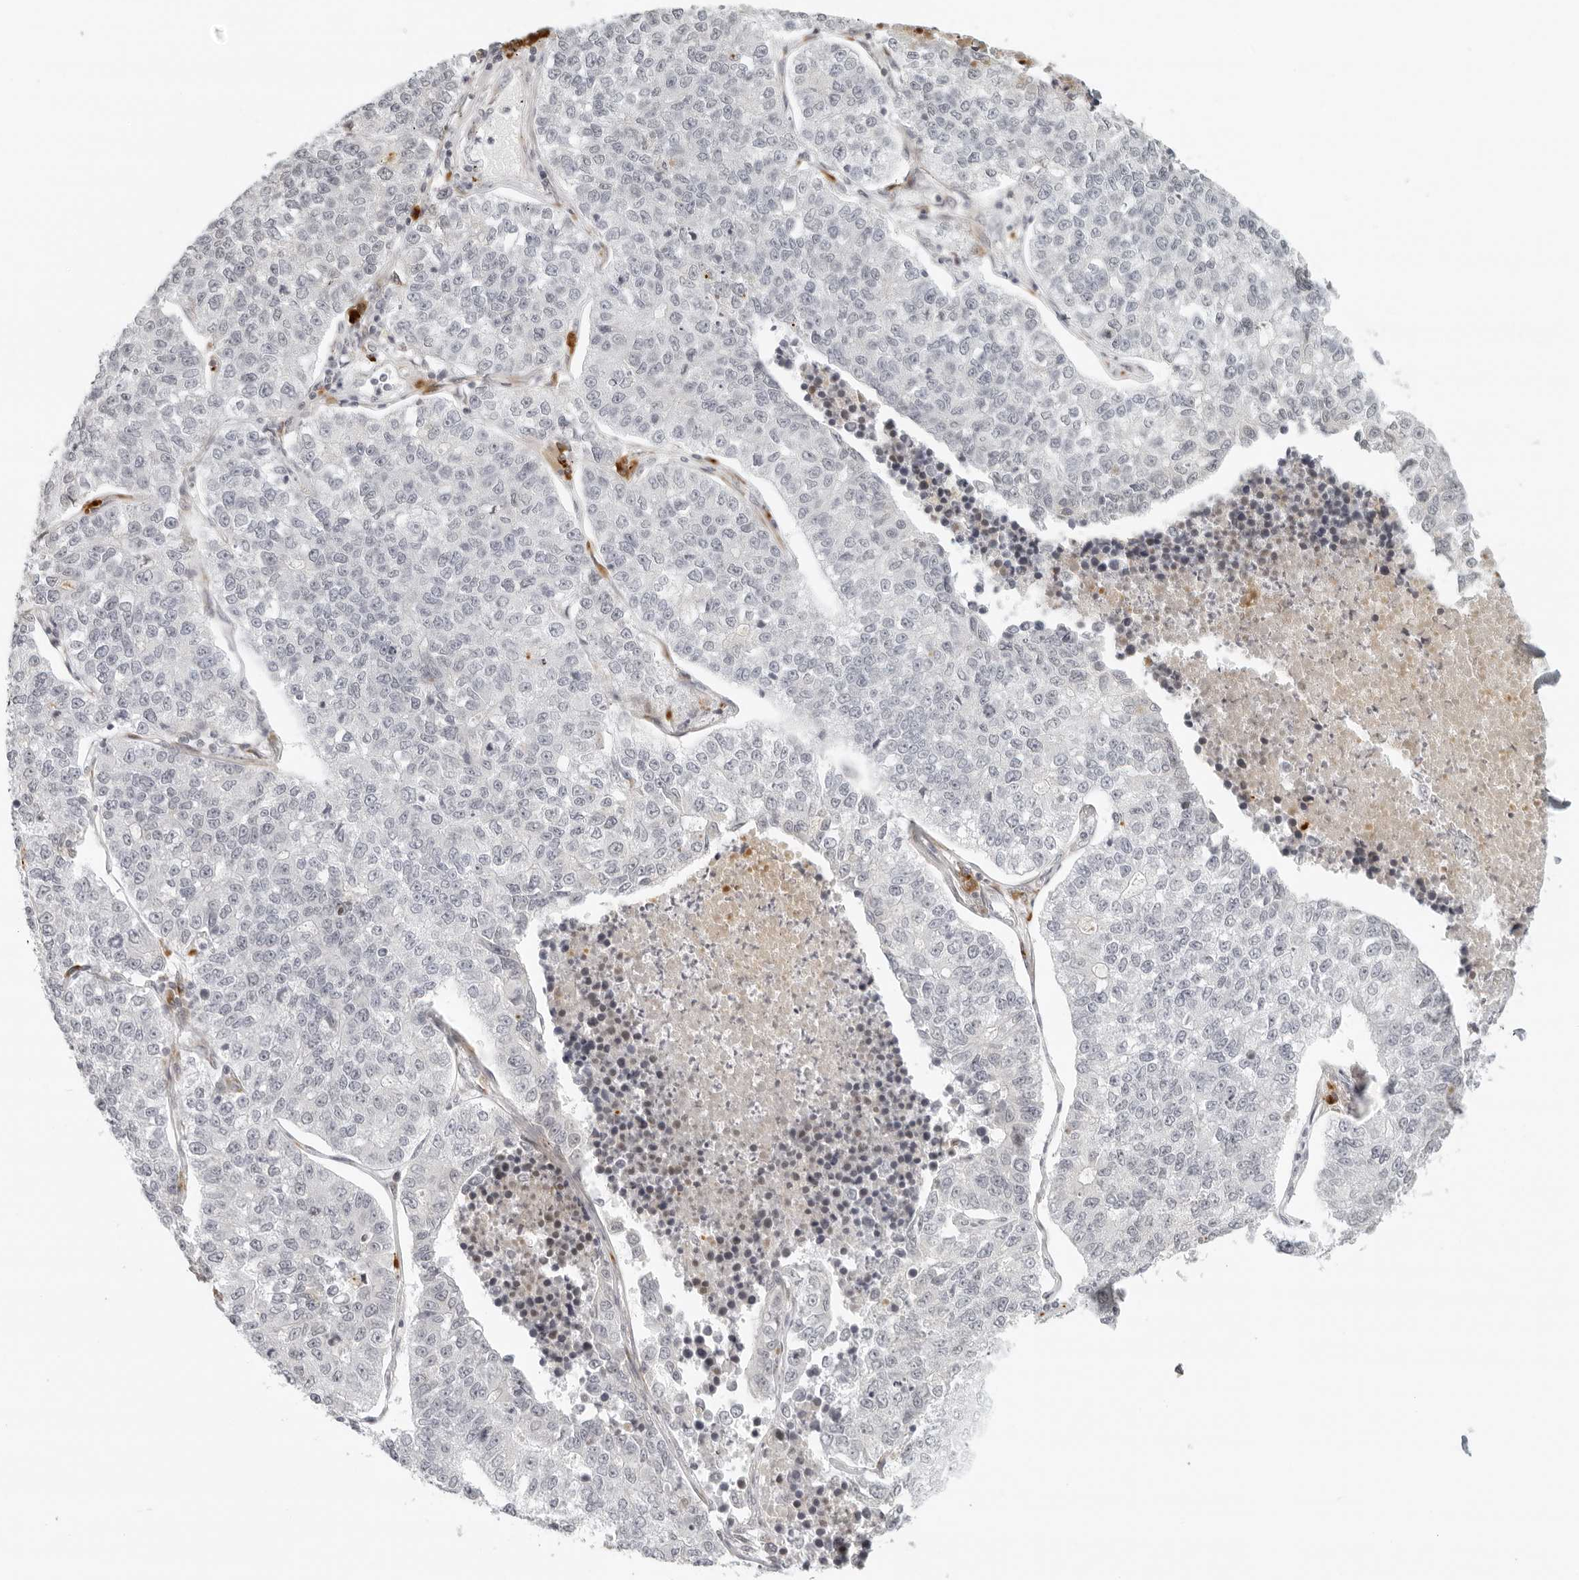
{"staining": {"intensity": "negative", "quantity": "none", "location": "none"}, "tissue": "lung cancer", "cell_type": "Tumor cells", "image_type": "cancer", "snomed": [{"axis": "morphology", "description": "Adenocarcinoma, NOS"}, {"axis": "topography", "description": "Lung"}], "caption": "Tumor cells show no significant staining in adenocarcinoma (lung).", "gene": "ZNF678", "patient": {"sex": "male", "age": 49}}